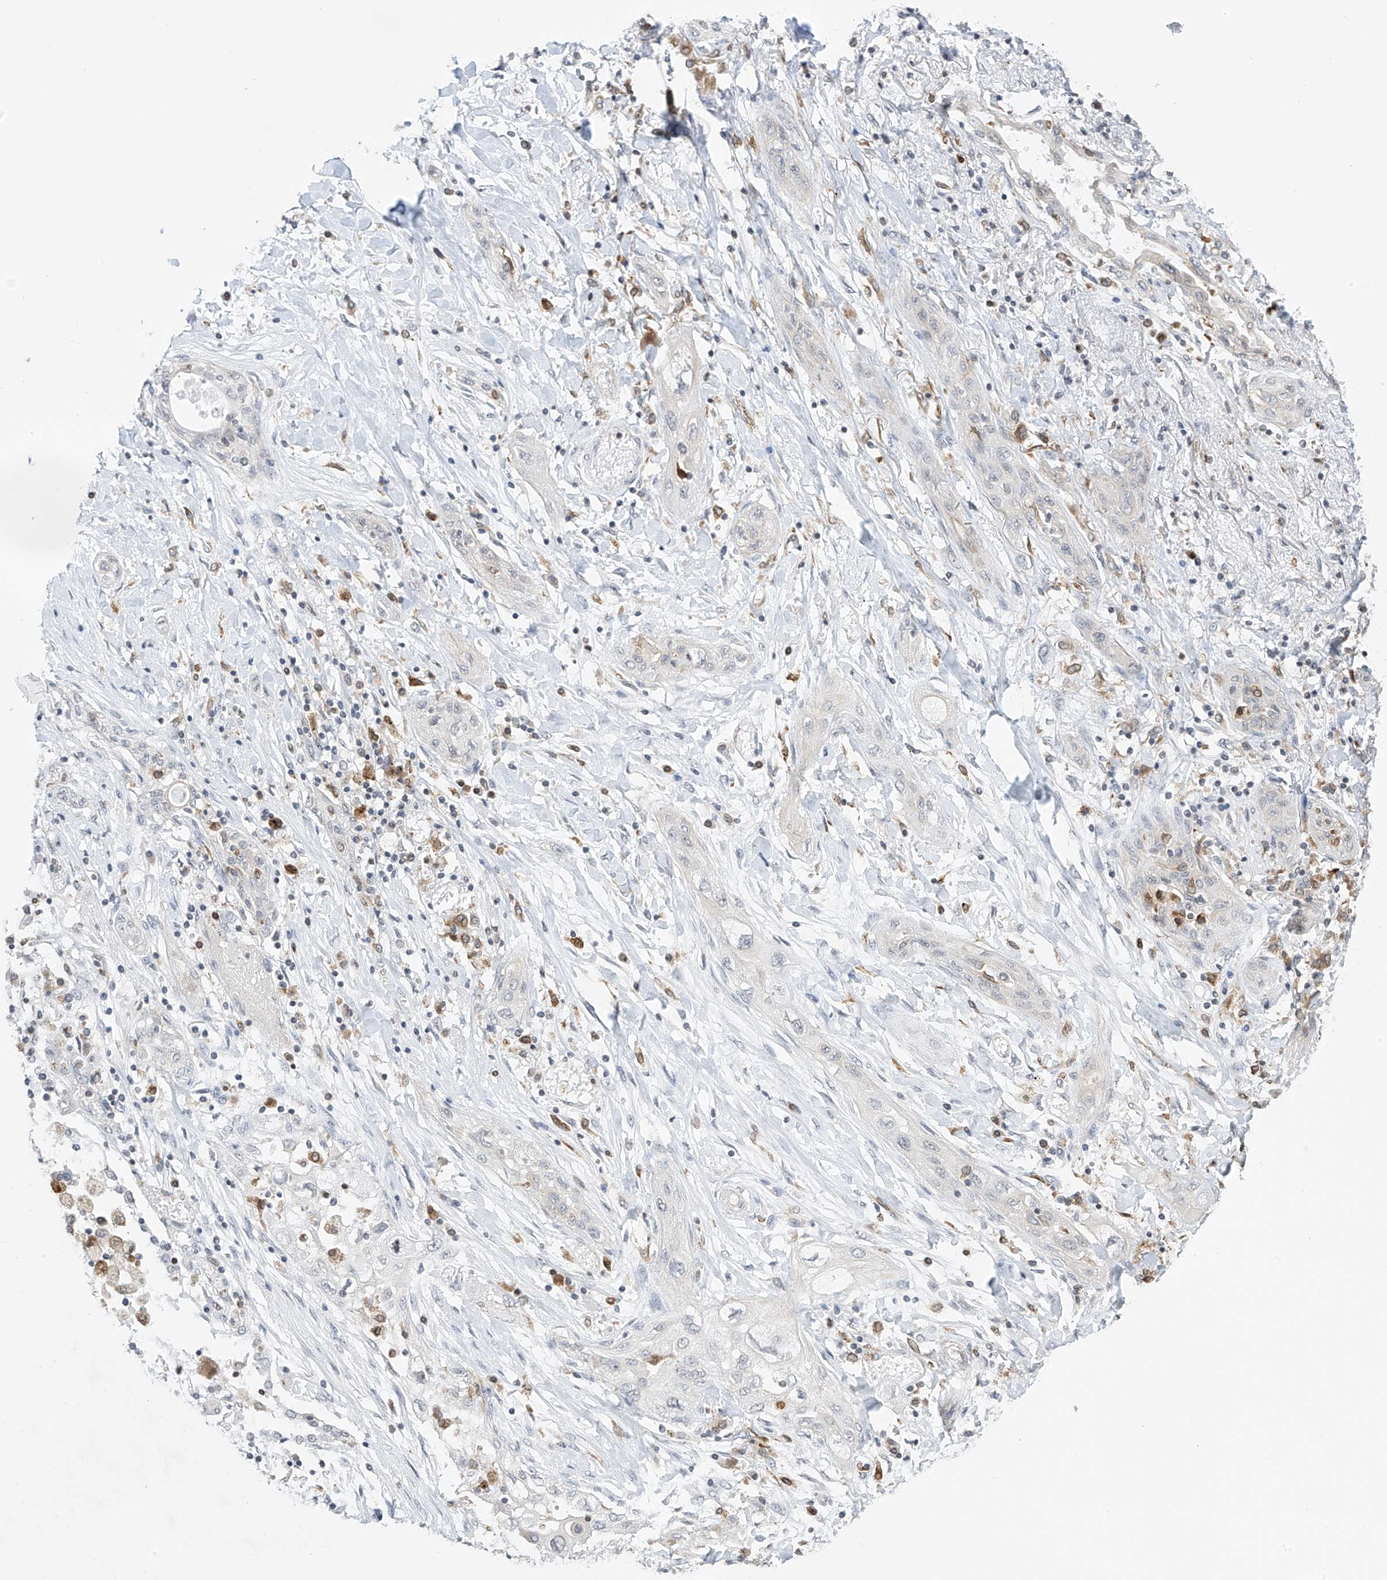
{"staining": {"intensity": "weak", "quantity": "<25%", "location": "cytoplasmic/membranous"}, "tissue": "lung cancer", "cell_type": "Tumor cells", "image_type": "cancer", "snomed": [{"axis": "morphology", "description": "Squamous cell carcinoma, NOS"}, {"axis": "topography", "description": "Lung"}], "caption": "The histopathology image demonstrates no staining of tumor cells in lung cancer.", "gene": "TBXAS1", "patient": {"sex": "female", "age": 47}}